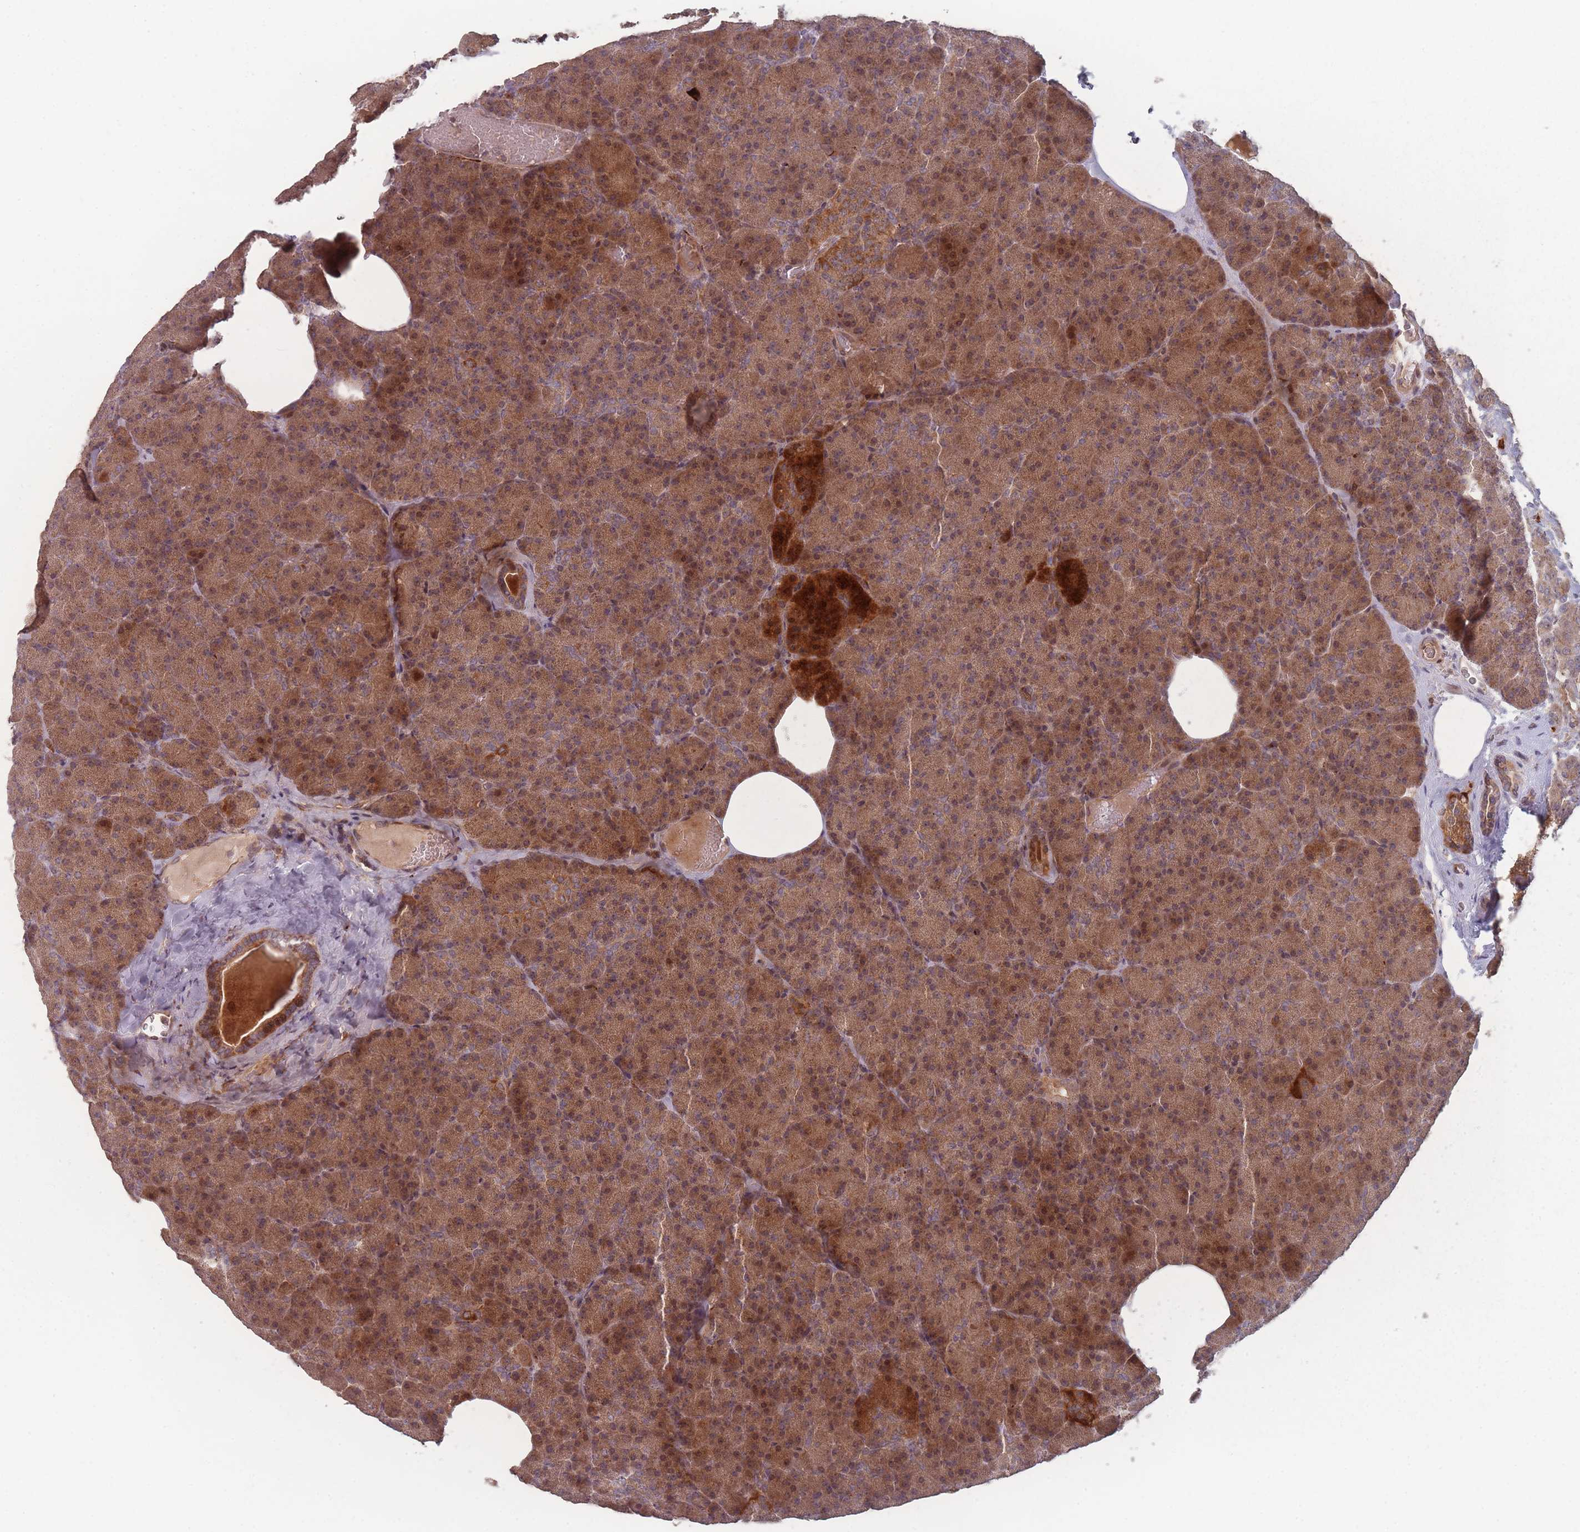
{"staining": {"intensity": "moderate", "quantity": ">75%", "location": "cytoplasmic/membranous,nuclear"}, "tissue": "pancreas", "cell_type": "Exocrine glandular cells", "image_type": "normal", "snomed": [{"axis": "morphology", "description": "Normal tissue, NOS"}, {"axis": "morphology", "description": "Carcinoid, malignant, NOS"}, {"axis": "topography", "description": "Pancreas"}], "caption": "Immunohistochemical staining of normal pancreas exhibits medium levels of moderate cytoplasmic/membranous,nuclear expression in approximately >75% of exocrine glandular cells. (DAB (3,3'-diaminobenzidine) IHC, brown staining for protein, blue staining for nuclei).", "gene": "HAGH", "patient": {"sex": "female", "age": 35}}